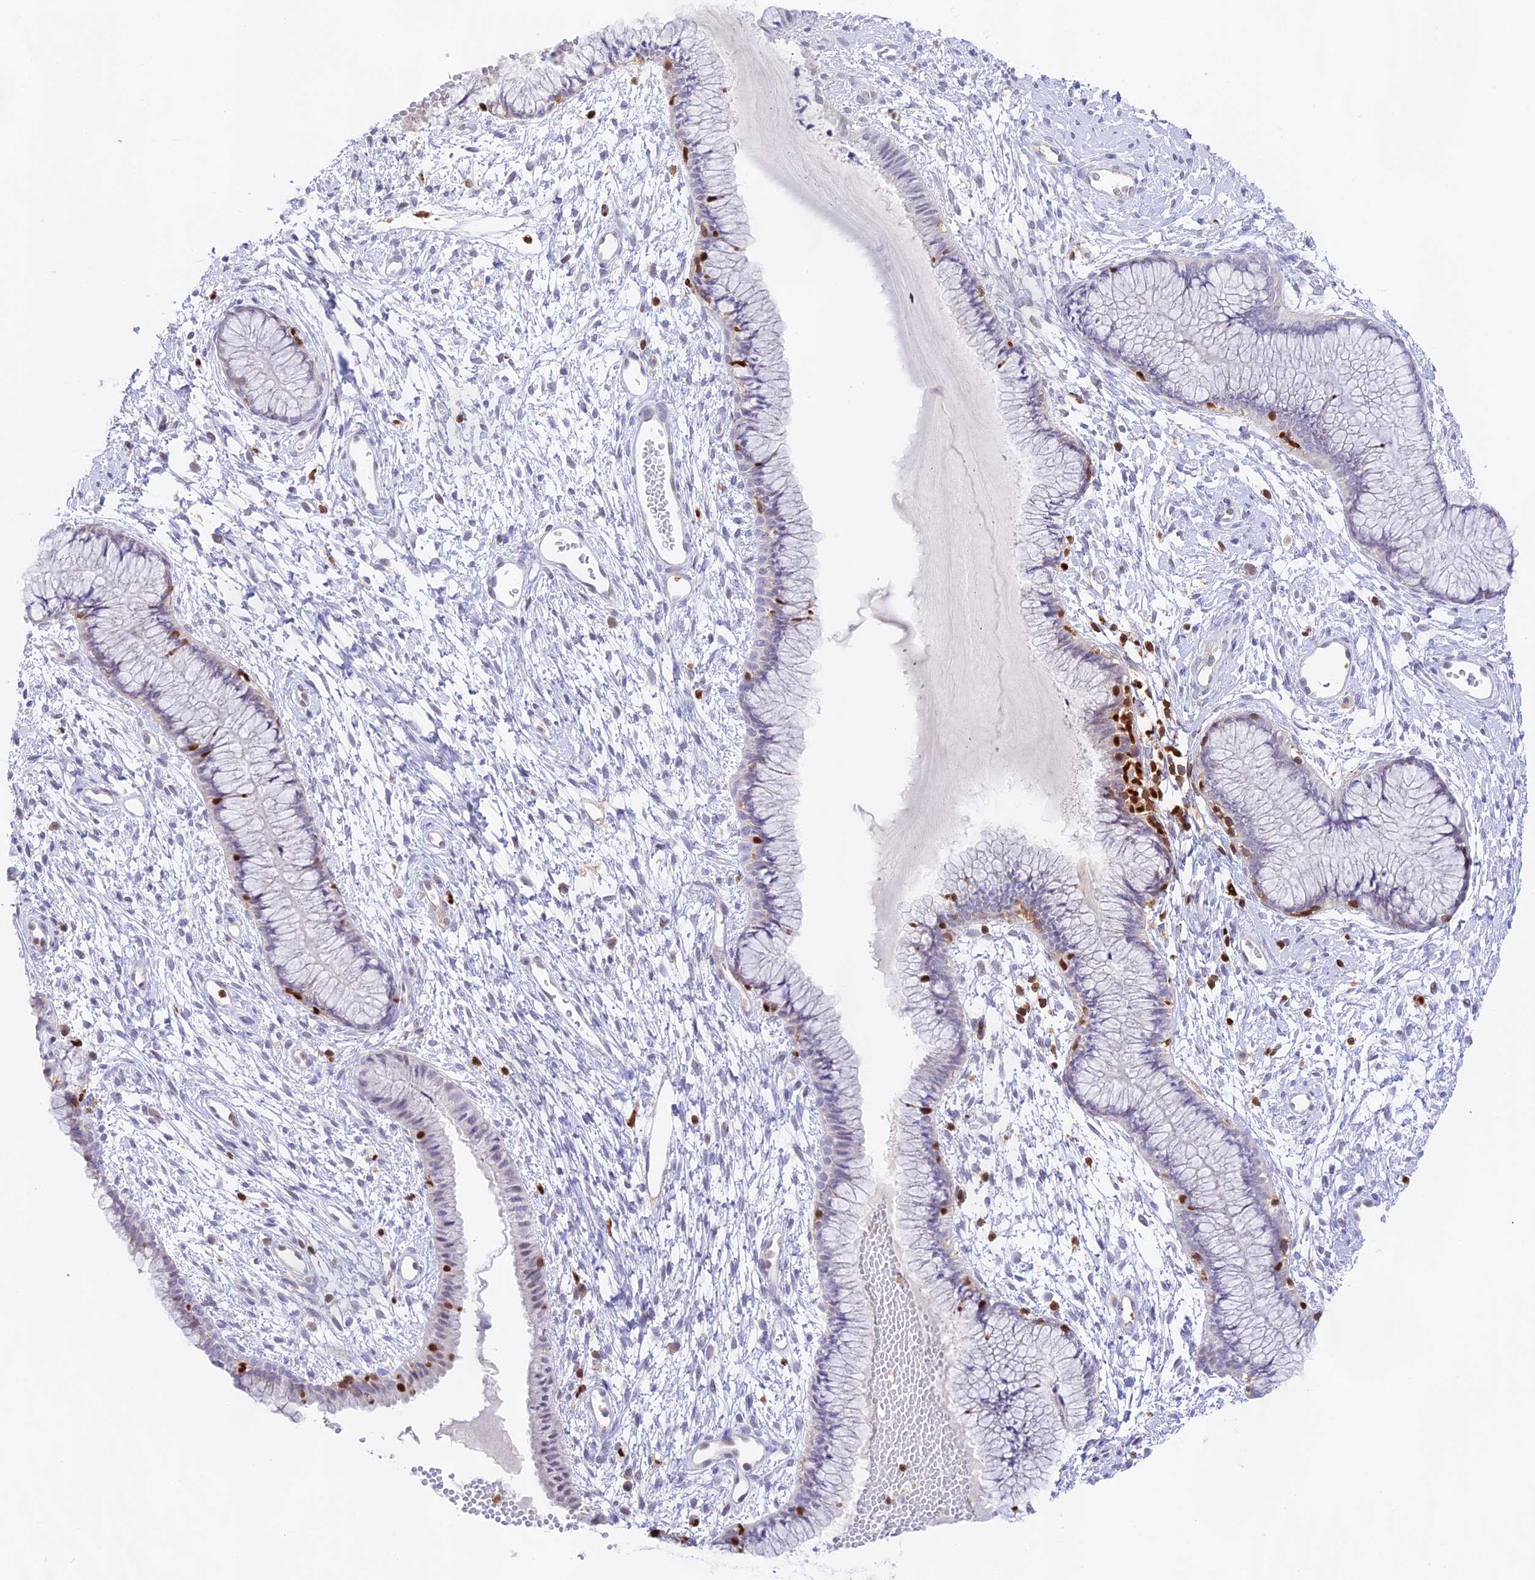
{"staining": {"intensity": "strong", "quantity": "<25%", "location": "nuclear"}, "tissue": "cervix", "cell_type": "Glandular cells", "image_type": "normal", "snomed": [{"axis": "morphology", "description": "Normal tissue, NOS"}, {"axis": "topography", "description": "Cervix"}], "caption": "An IHC histopathology image of normal tissue is shown. Protein staining in brown highlights strong nuclear positivity in cervix within glandular cells. The staining was performed using DAB, with brown indicating positive protein expression. Nuclei are stained blue with hematoxylin.", "gene": "DENND1C", "patient": {"sex": "female", "age": 42}}